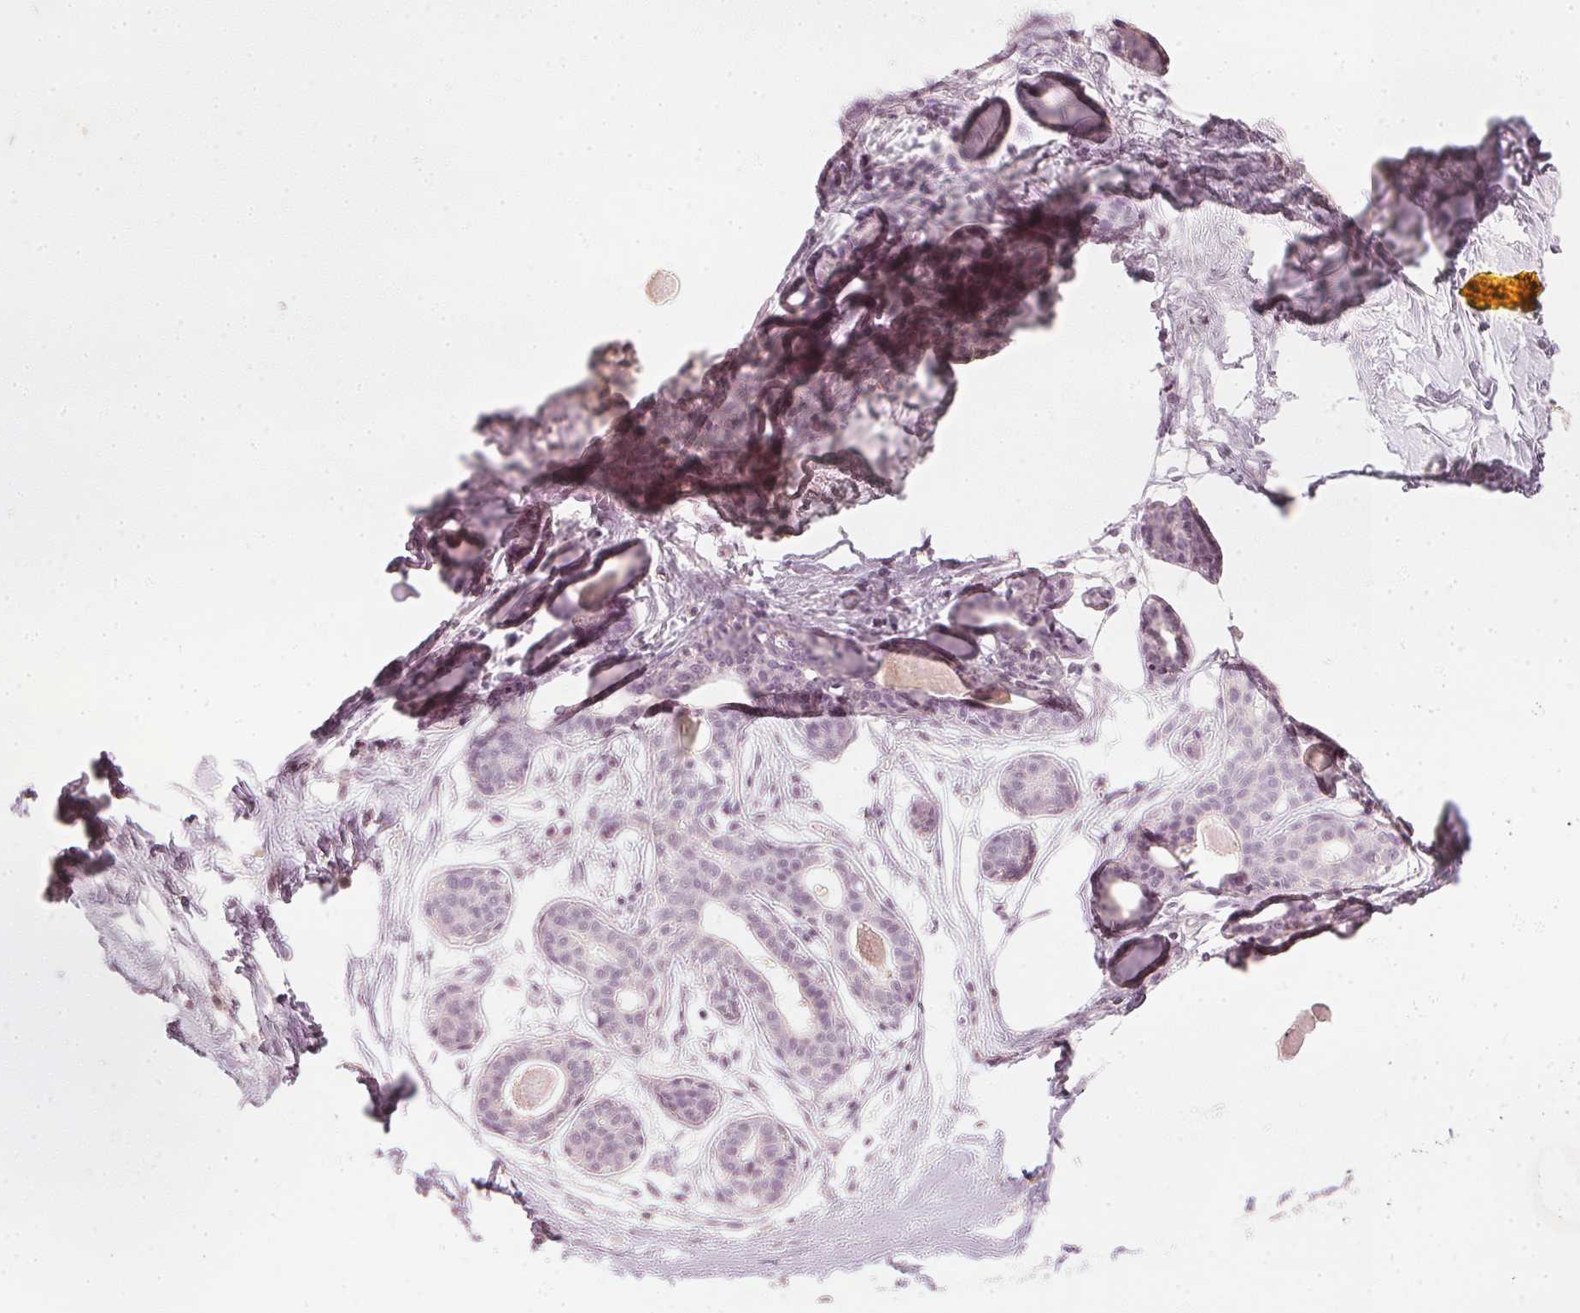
{"staining": {"intensity": "negative", "quantity": "none", "location": "none"}, "tissue": "breast", "cell_type": "Adipocytes", "image_type": "normal", "snomed": [{"axis": "morphology", "description": "Normal tissue, NOS"}, {"axis": "topography", "description": "Breast"}], "caption": "An IHC micrograph of normal breast is shown. There is no staining in adipocytes of breast. The staining was performed using DAB to visualize the protein expression in brown, while the nuclei were stained in blue with hematoxylin (Magnification: 20x).", "gene": "CALB1", "patient": {"sex": "female", "age": 45}}